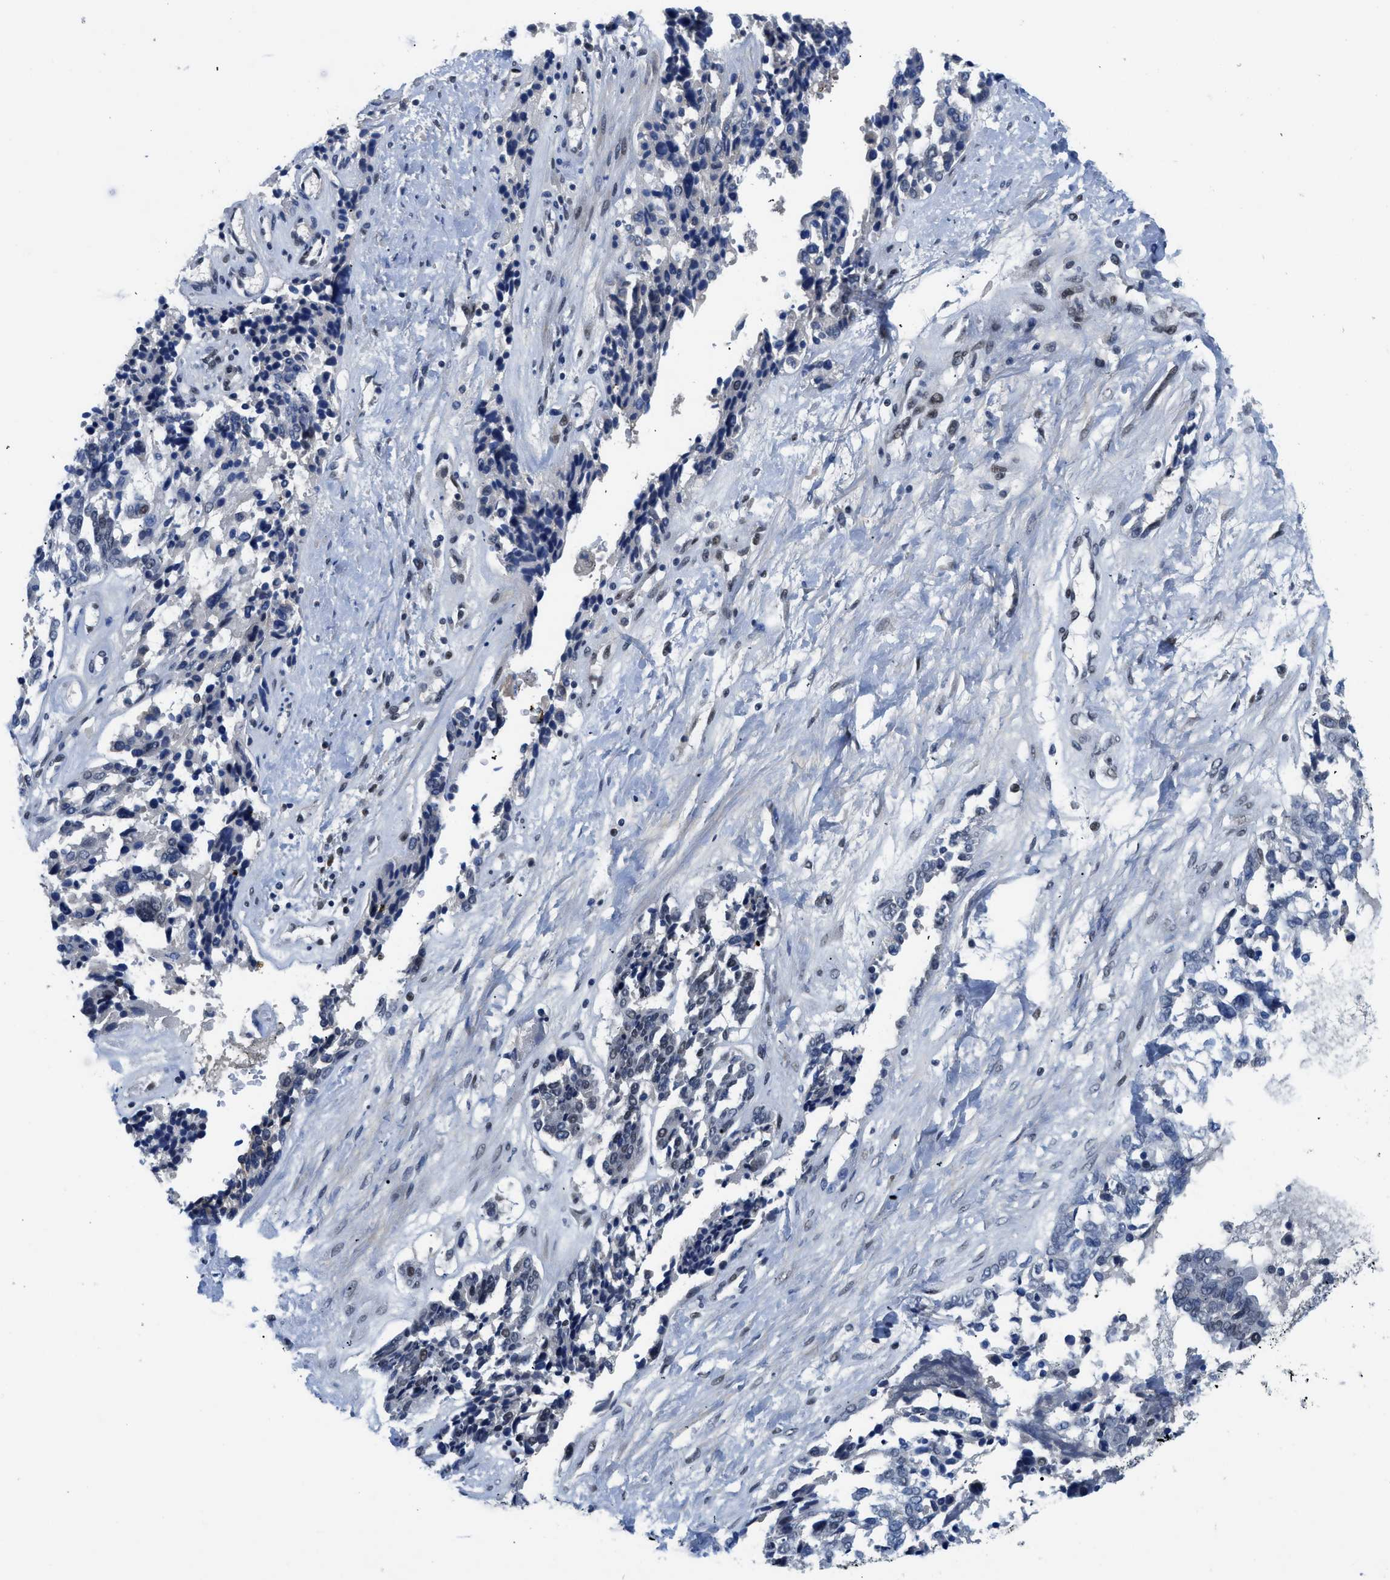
{"staining": {"intensity": "weak", "quantity": "<25%", "location": "nuclear"}, "tissue": "ovarian cancer", "cell_type": "Tumor cells", "image_type": "cancer", "snomed": [{"axis": "morphology", "description": "Cystadenocarcinoma, serous, NOS"}, {"axis": "topography", "description": "Ovary"}], "caption": "This is an IHC histopathology image of ovarian serous cystadenocarcinoma. There is no staining in tumor cells.", "gene": "SMARCAD1", "patient": {"sex": "female", "age": 44}}